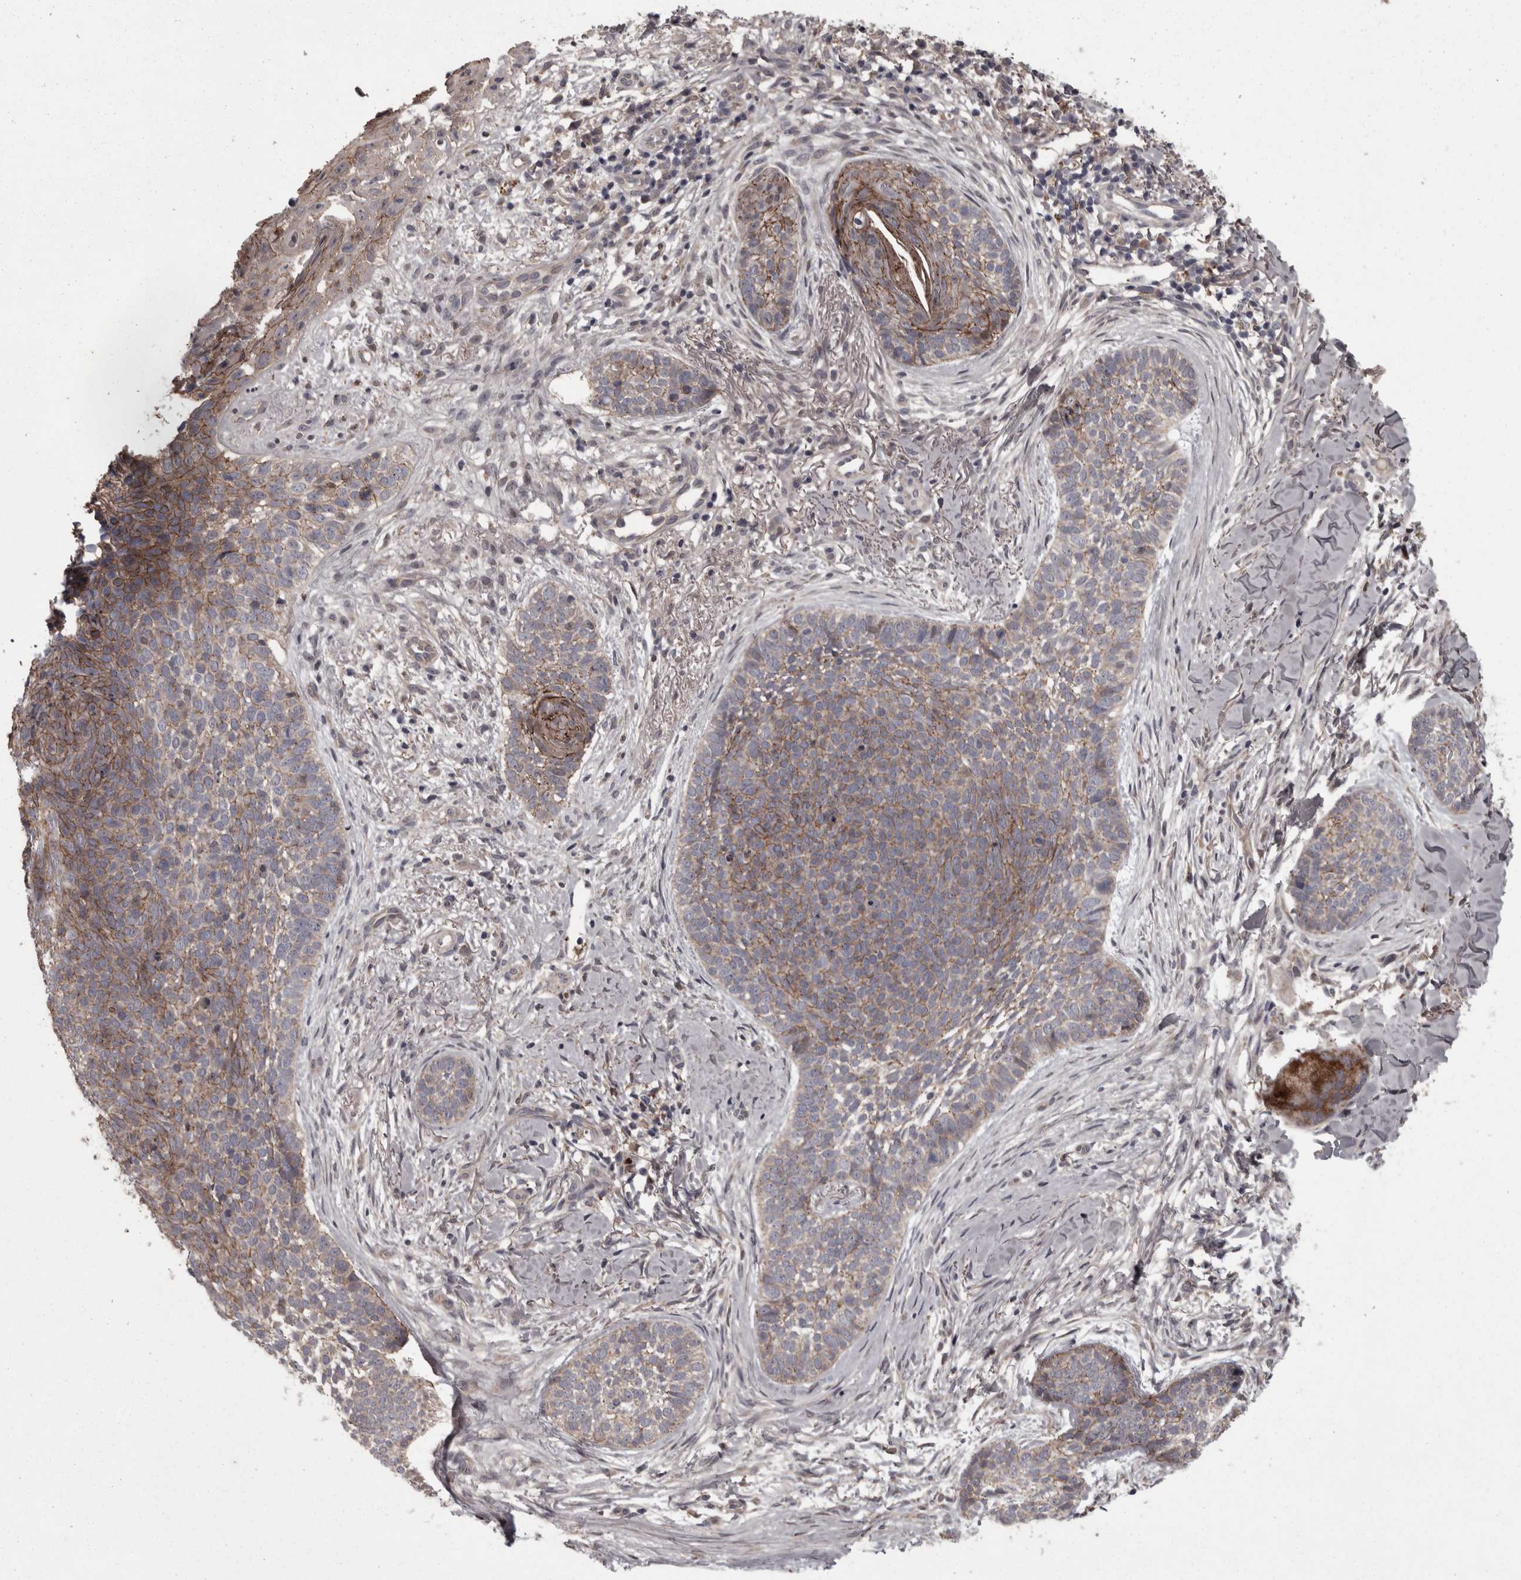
{"staining": {"intensity": "weak", "quantity": "25%-75%", "location": "cytoplasmic/membranous"}, "tissue": "skin cancer", "cell_type": "Tumor cells", "image_type": "cancer", "snomed": [{"axis": "morphology", "description": "Normal tissue, NOS"}, {"axis": "morphology", "description": "Basal cell carcinoma"}, {"axis": "topography", "description": "Skin"}], "caption": "Immunohistochemical staining of basal cell carcinoma (skin) displays weak cytoplasmic/membranous protein positivity in about 25%-75% of tumor cells. (DAB IHC with brightfield microscopy, high magnification).", "gene": "PCDH17", "patient": {"sex": "male", "age": 67}}